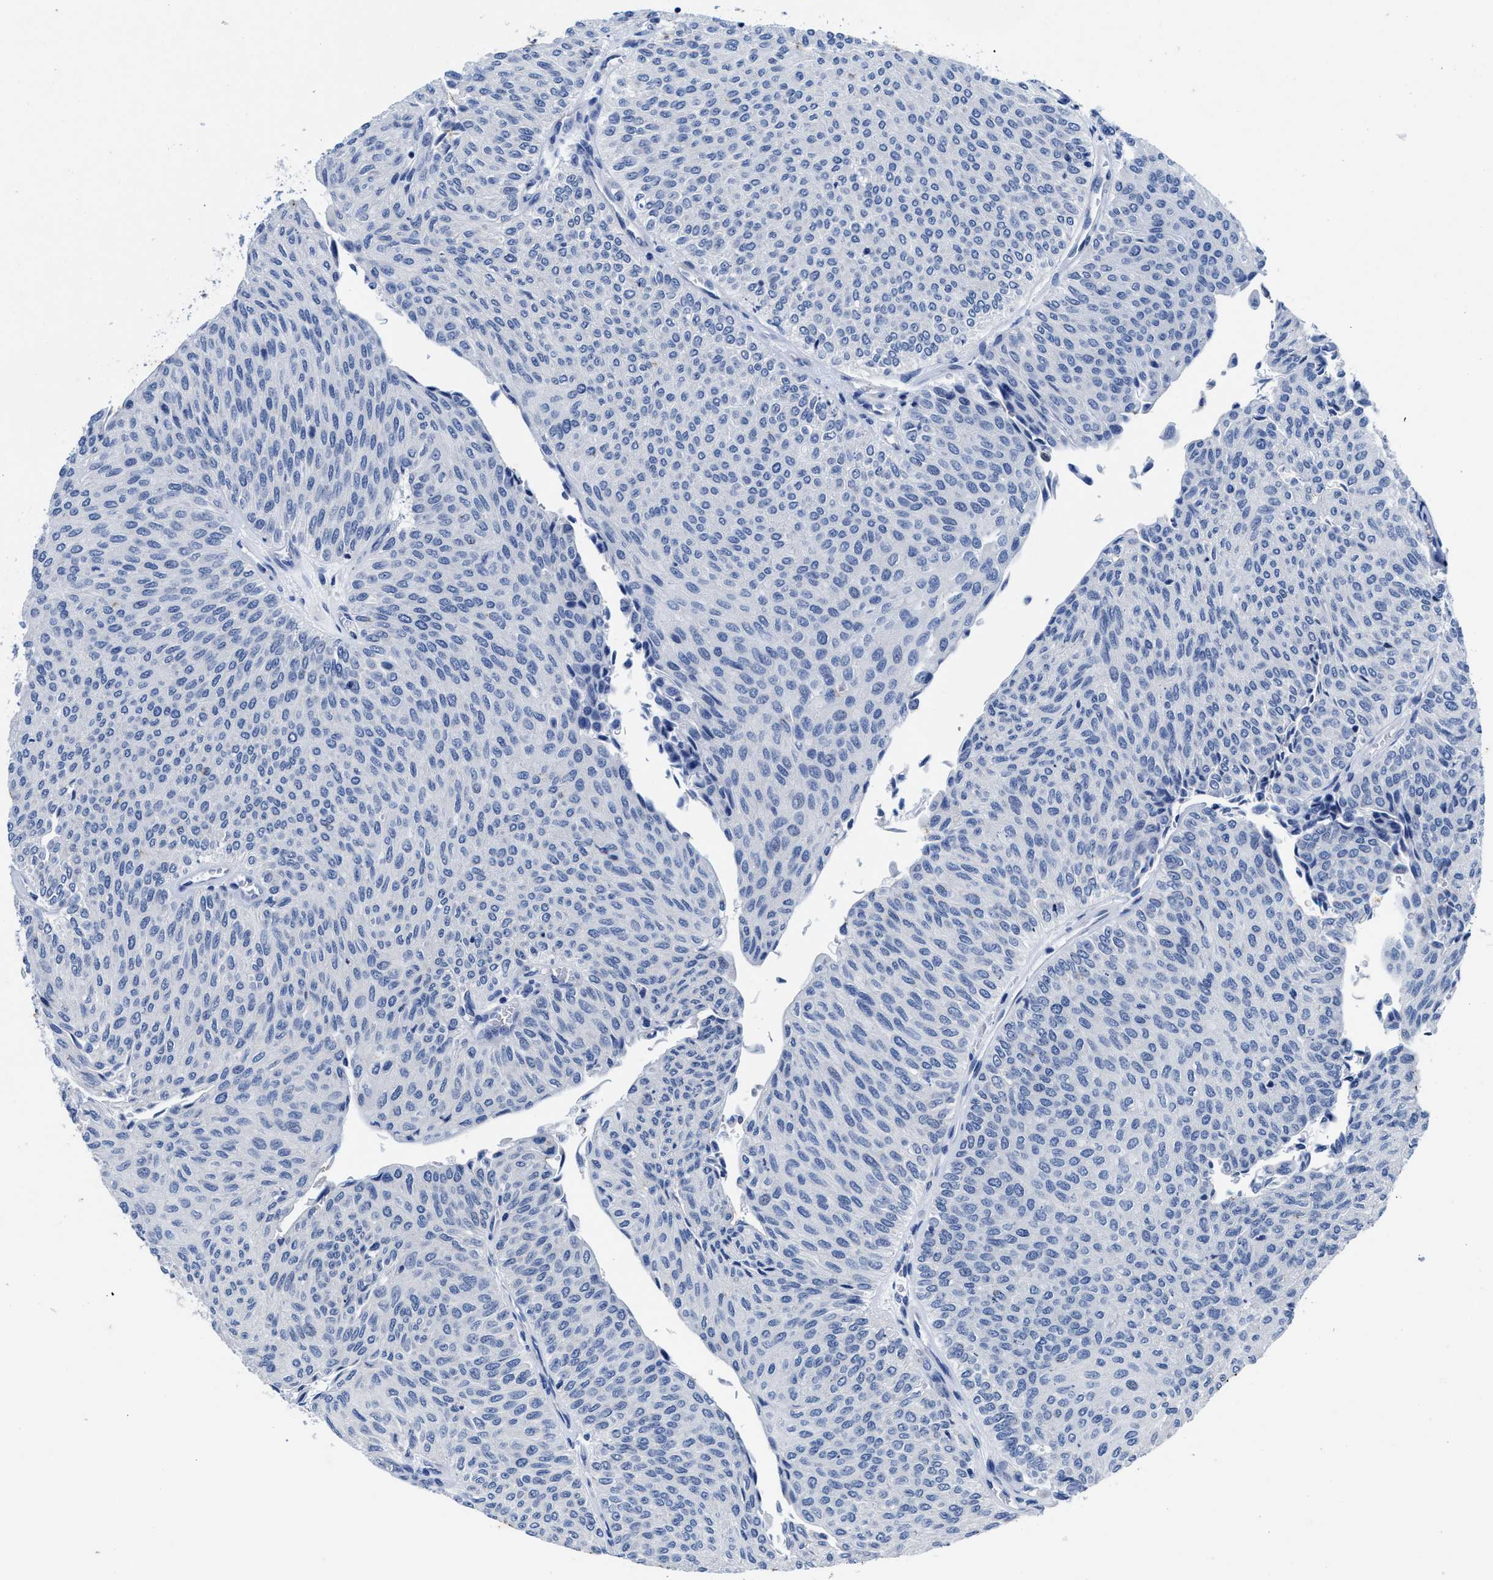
{"staining": {"intensity": "negative", "quantity": "none", "location": "none"}, "tissue": "urothelial cancer", "cell_type": "Tumor cells", "image_type": "cancer", "snomed": [{"axis": "morphology", "description": "Urothelial carcinoma, Low grade"}, {"axis": "topography", "description": "Urinary bladder"}], "caption": "This histopathology image is of urothelial carcinoma (low-grade) stained with immunohistochemistry (IHC) to label a protein in brown with the nuclei are counter-stained blue. There is no expression in tumor cells.", "gene": "HOOK1", "patient": {"sex": "male", "age": 78}}